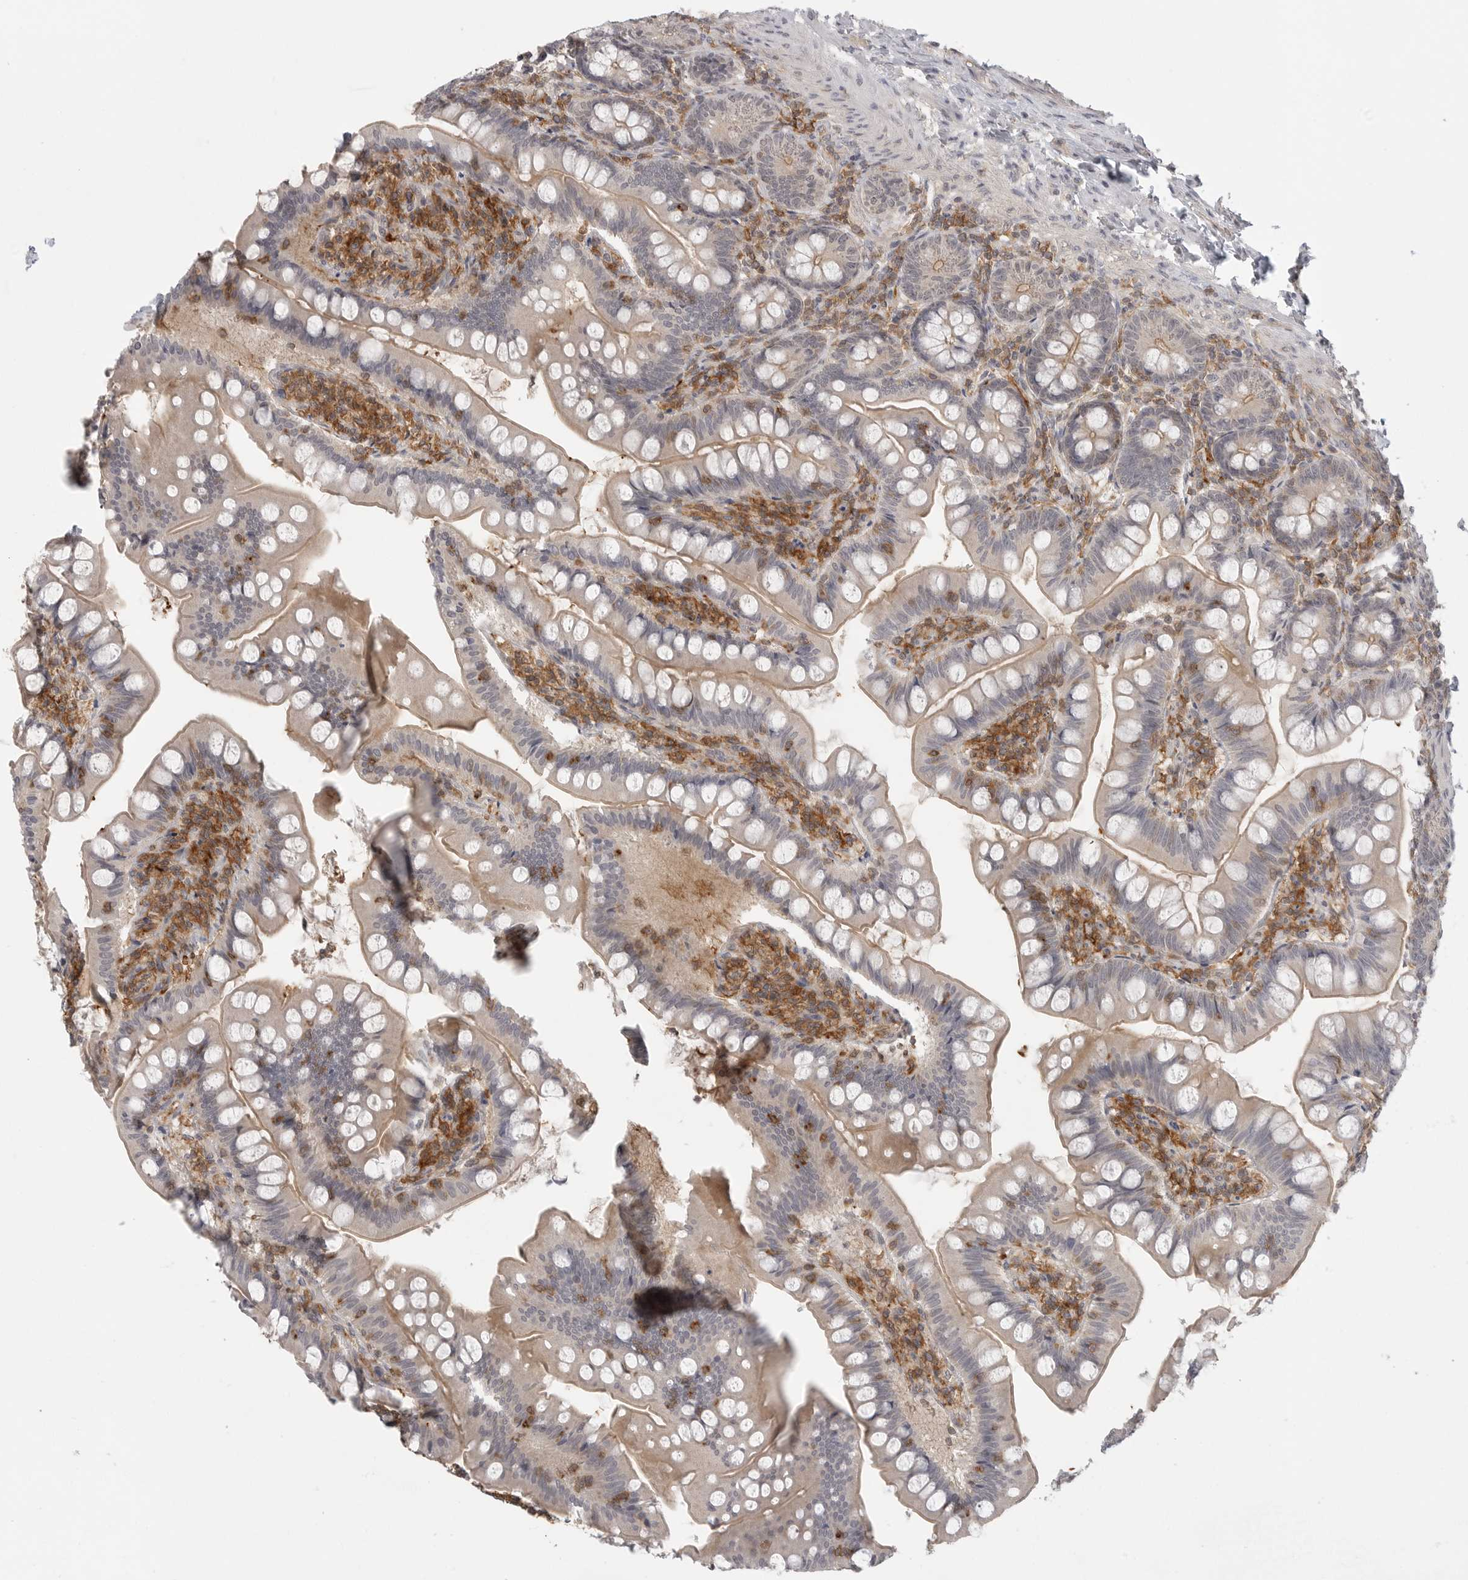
{"staining": {"intensity": "weak", "quantity": "25%-75%", "location": "cytoplasmic/membranous"}, "tissue": "small intestine", "cell_type": "Glandular cells", "image_type": "normal", "snomed": [{"axis": "morphology", "description": "Normal tissue, NOS"}, {"axis": "topography", "description": "Small intestine"}], "caption": "IHC histopathology image of normal small intestine: human small intestine stained using IHC shows low levels of weak protein expression localized specifically in the cytoplasmic/membranous of glandular cells, appearing as a cytoplasmic/membranous brown color.", "gene": "DBNL", "patient": {"sex": "male", "age": 7}}